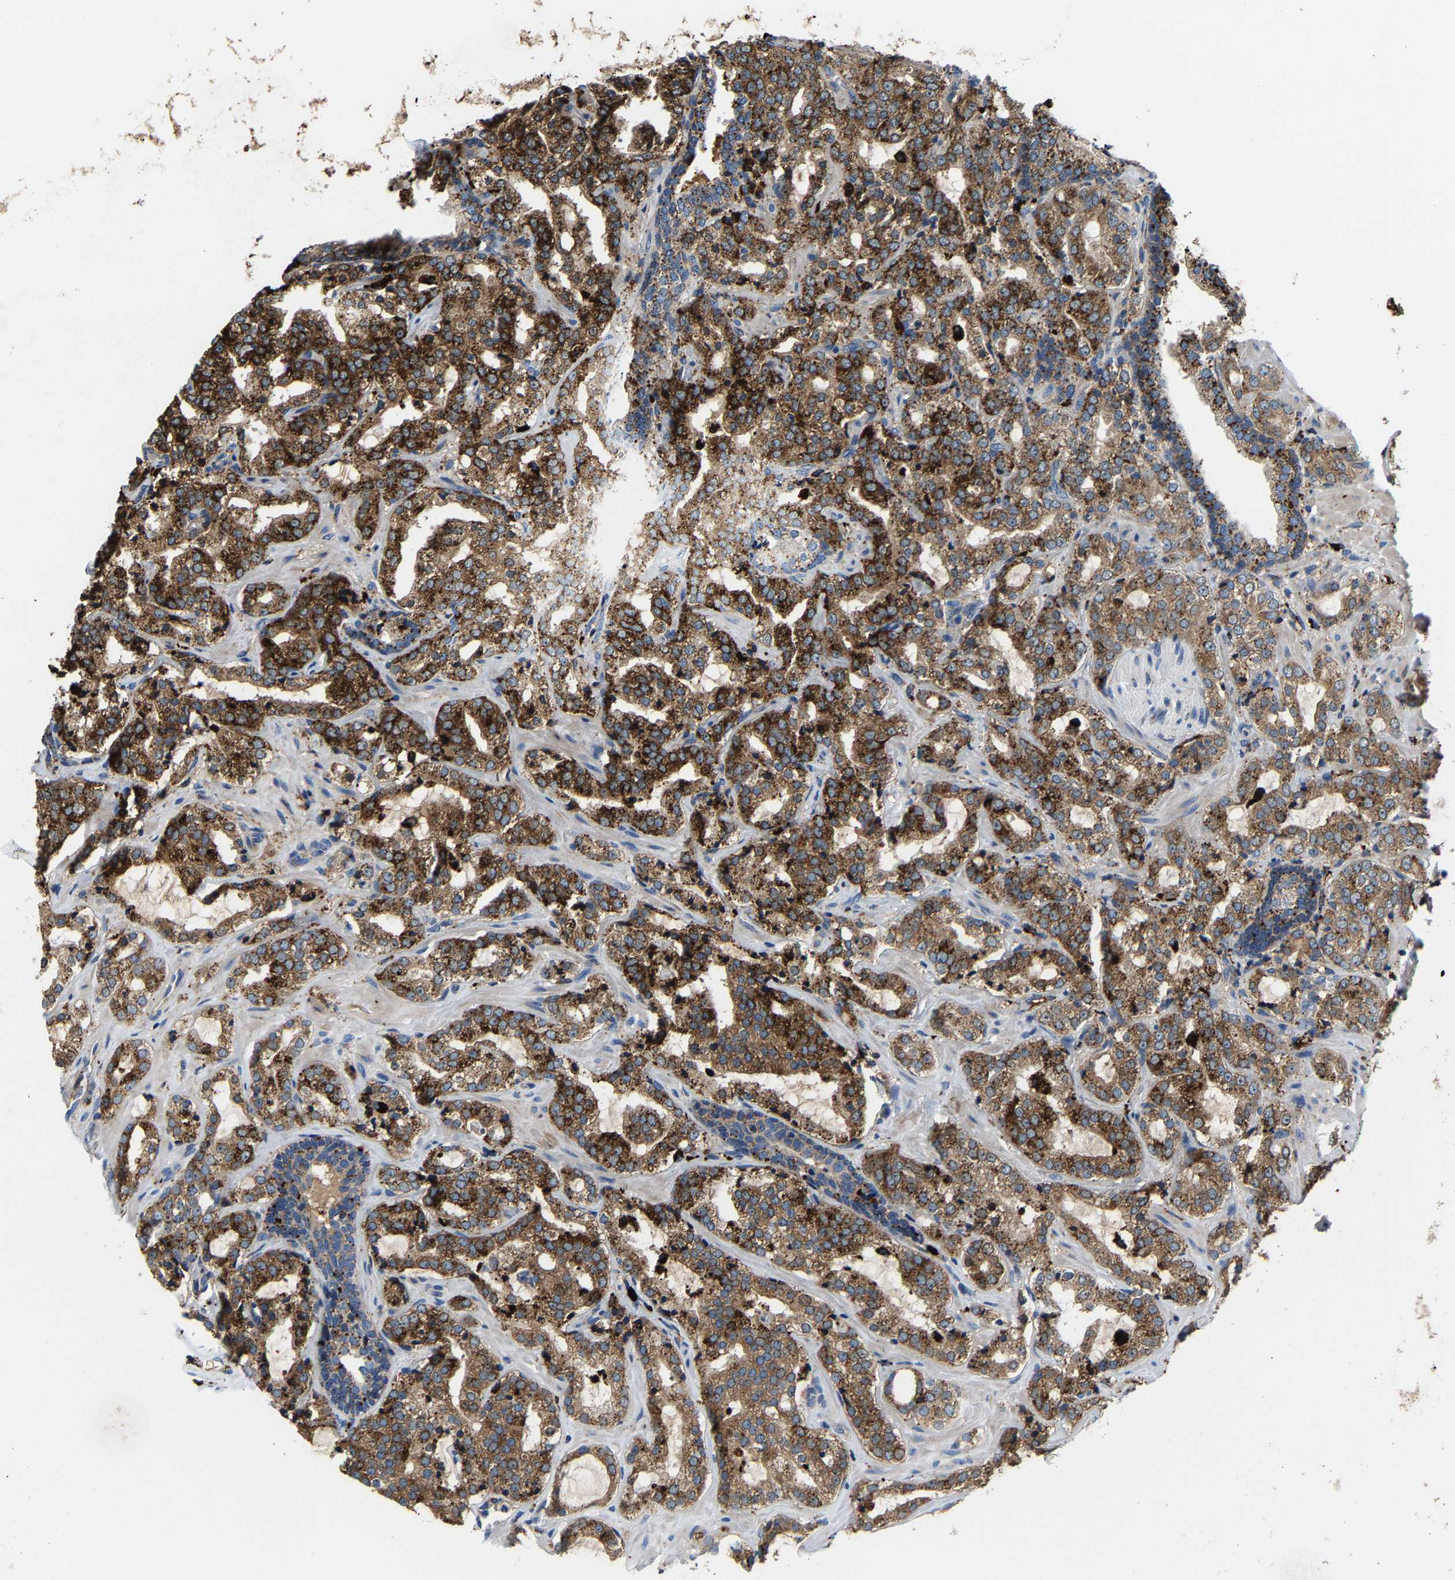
{"staining": {"intensity": "moderate", "quantity": ">75%", "location": "cytoplasmic/membranous"}, "tissue": "prostate cancer", "cell_type": "Tumor cells", "image_type": "cancer", "snomed": [{"axis": "morphology", "description": "Adenocarcinoma, High grade"}, {"axis": "topography", "description": "Prostate"}], "caption": "Immunohistochemistry photomicrograph of prostate high-grade adenocarcinoma stained for a protein (brown), which exhibits medium levels of moderate cytoplasmic/membranous expression in approximately >75% of tumor cells.", "gene": "DPP7", "patient": {"sex": "male", "age": 64}}